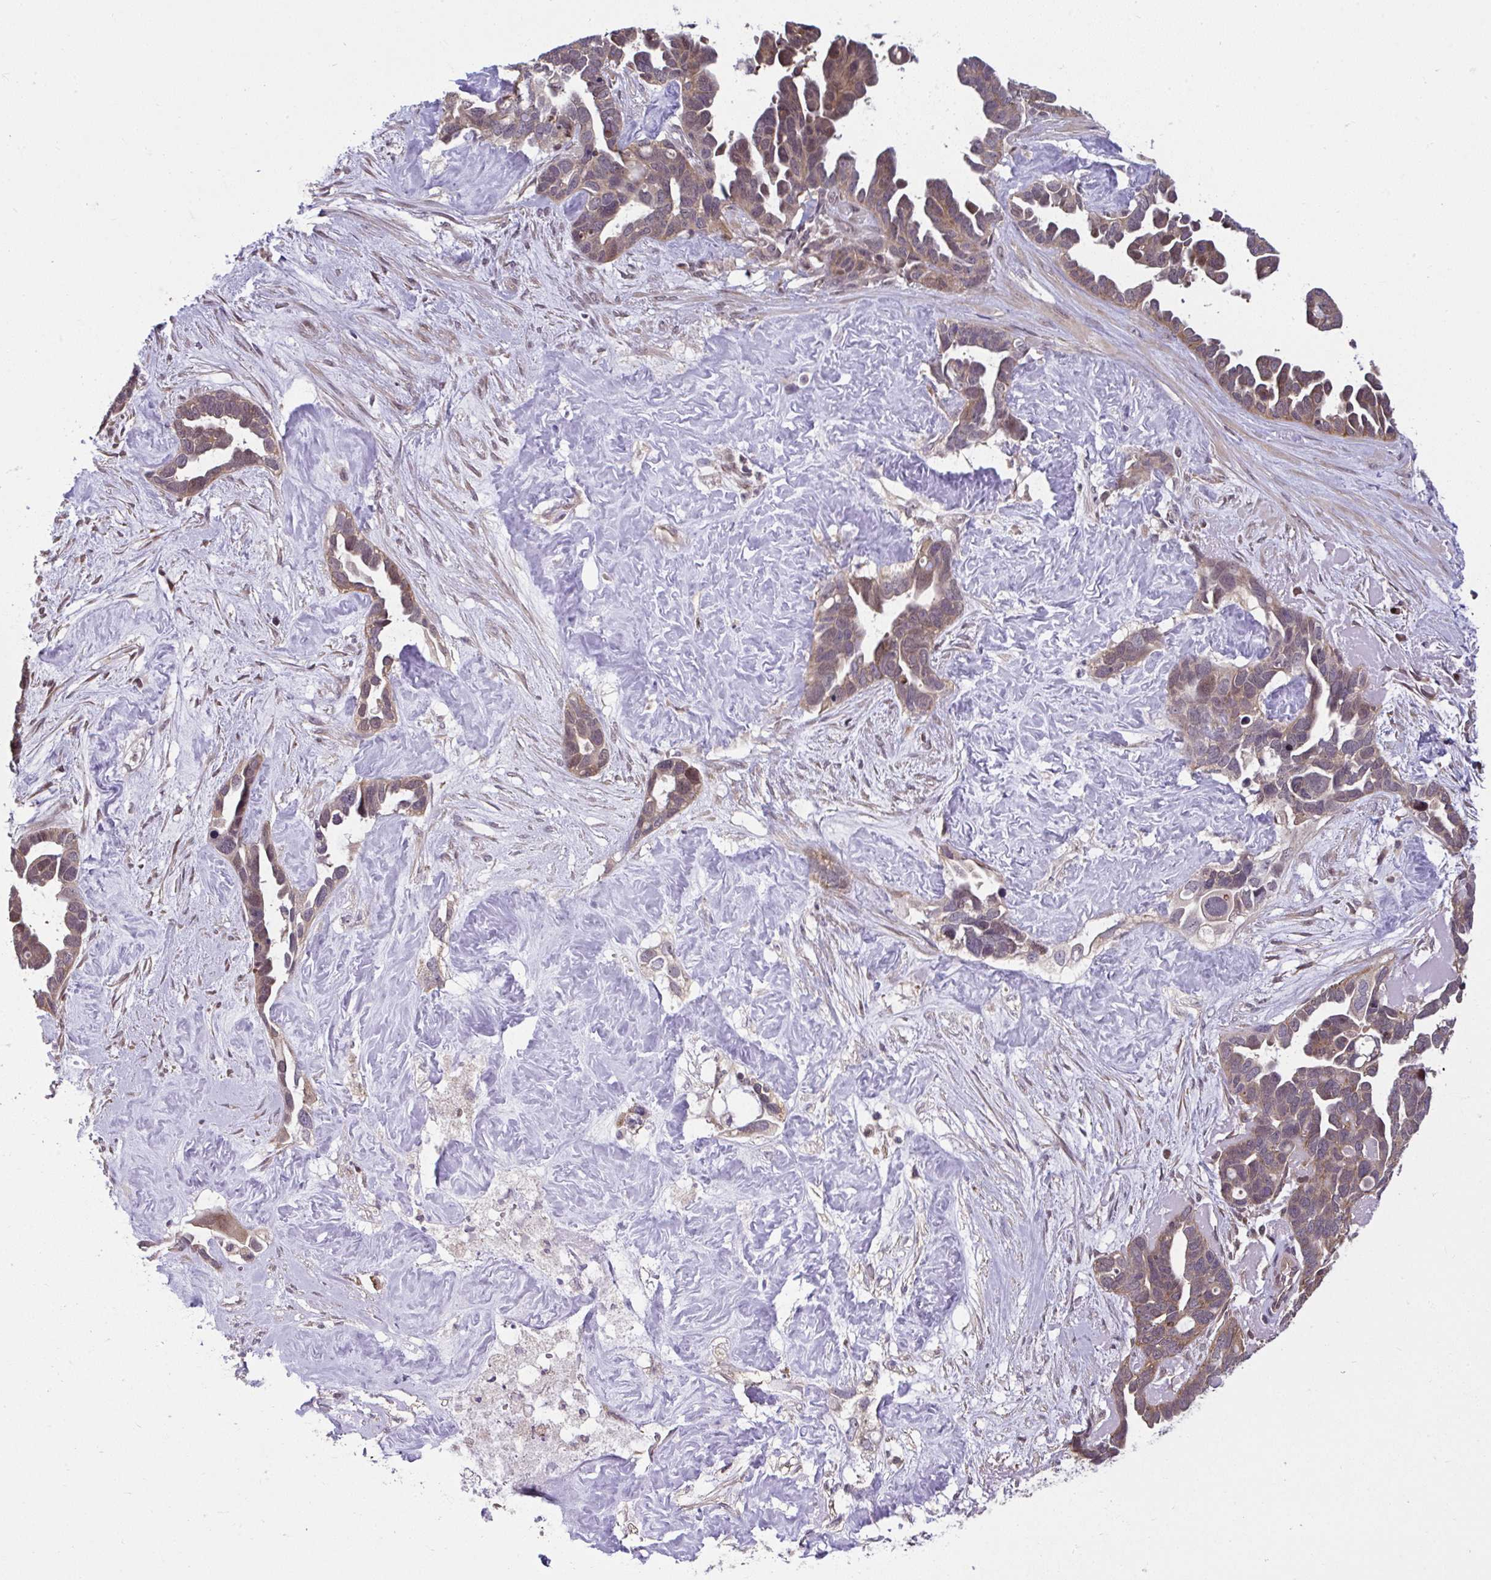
{"staining": {"intensity": "moderate", "quantity": ">75%", "location": "cytoplasmic/membranous"}, "tissue": "ovarian cancer", "cell_type": "Tumor cells", "image_type": "cancer", "snomed": [{"axis": "morphology", "description": "Cystadenocarcinoma, serous, NOS"}, {"axis": "topography", "description": "Ovary"}], "caption": "Immunohistochemistry (IHC) image of neoplastic tissue: ovarian cancer stained using IHC exhibits medium levels of moderate protein expression localized specifically in the cytoplasmic/membranous of tumor cells, appearing as a cytoplasmic/membranous brown color.", "gene": "RDH14", "patient": {"sex": "female", "age": 54}}